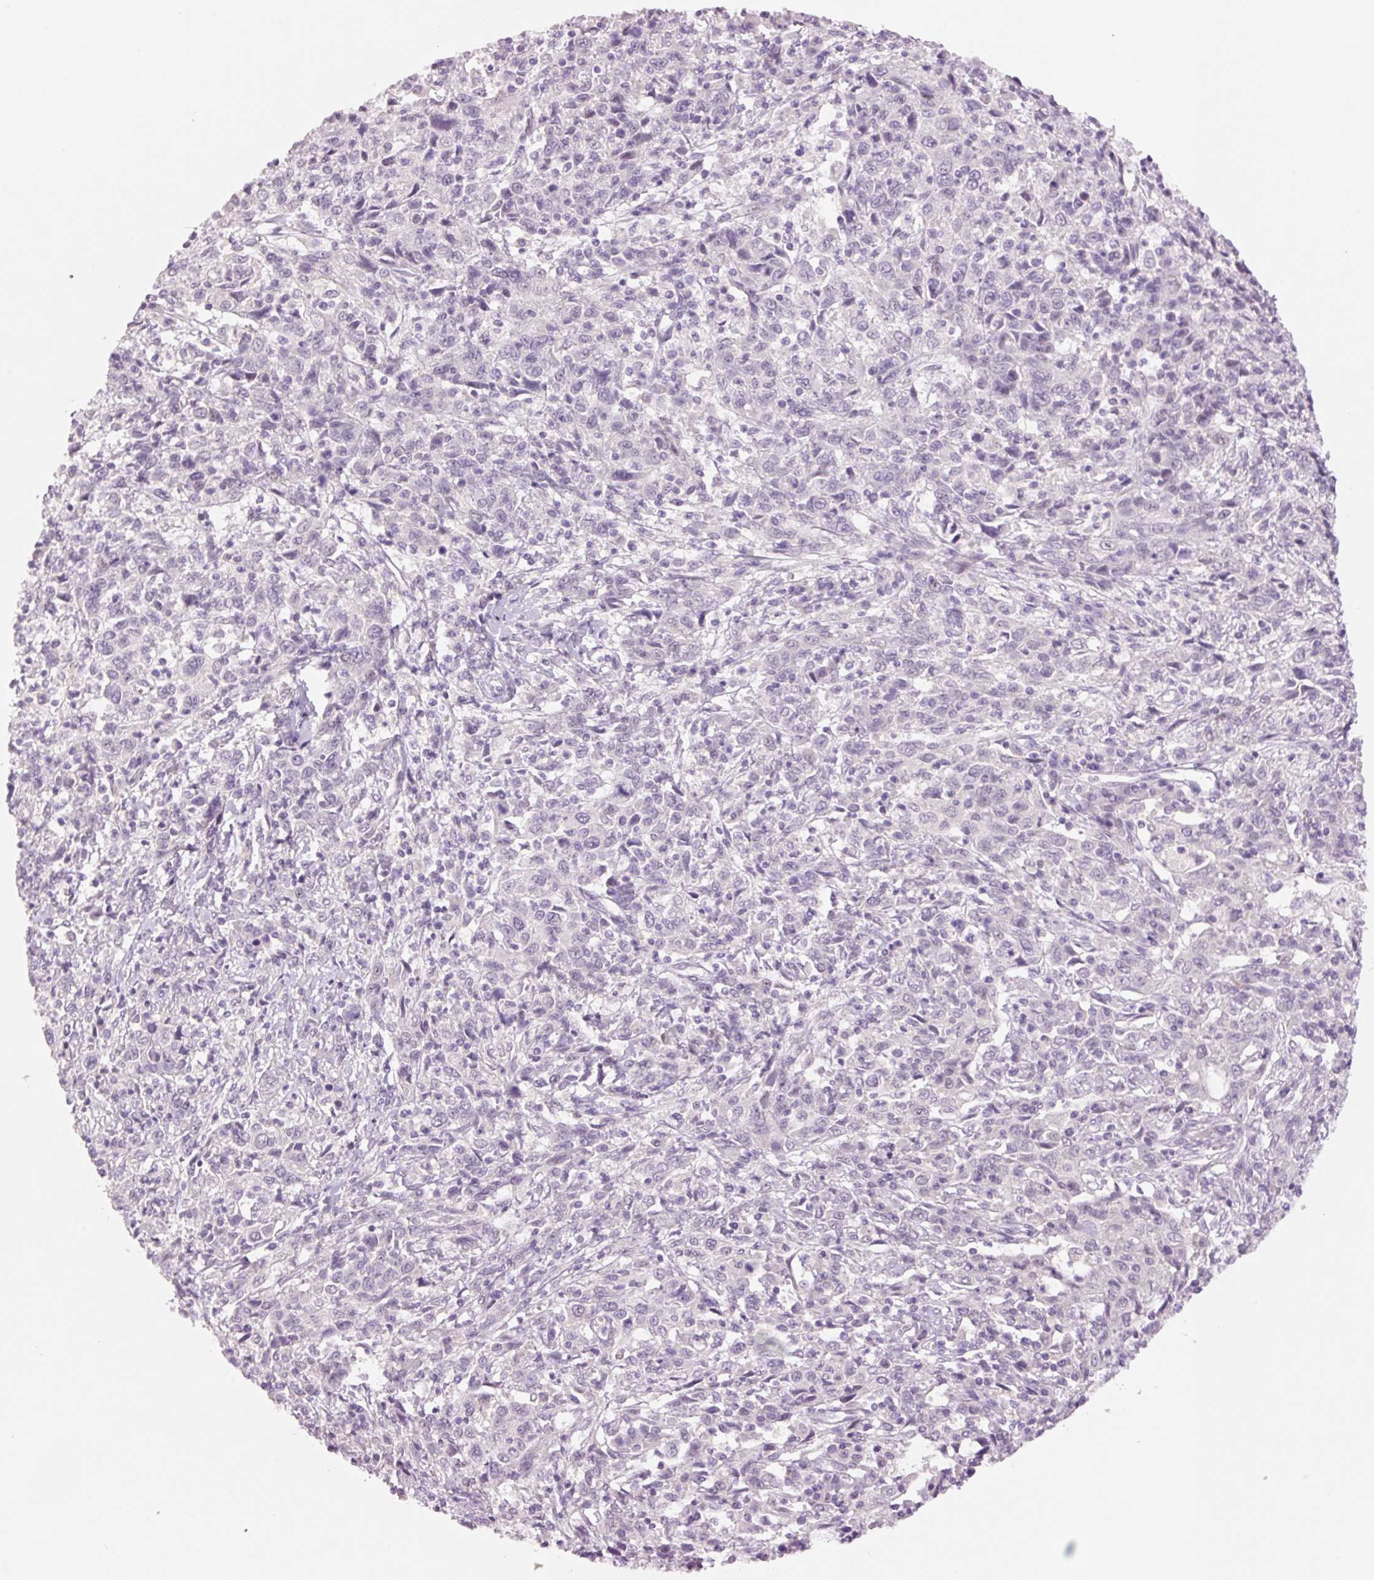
{"staining": {"intensity": "negative", "quantity": "none", "location": "none"}, "tissue": "cervical cancer", "cell_type": "Tumor cells", "image_type": "cancer", "snomed": [{"axis": "morphology", "description": "Squamous cell carcinoma, NOS"}, {"axis": "topography", "description": "Cervix"}], "caption": "Immunohistochemistry (IHC) micrograph of neoplastic tissue: cervical squamous cell carcinoma stained with DAB (3,3'-diaminobenzidine) shows no significant protein expression in tumor cells. (DAB (3,3'-diaminobenzidine) immunohistochemistry (IHC), high magnification).", "gene": "GCG", "patient": {"sex": "female", "age": 46}}